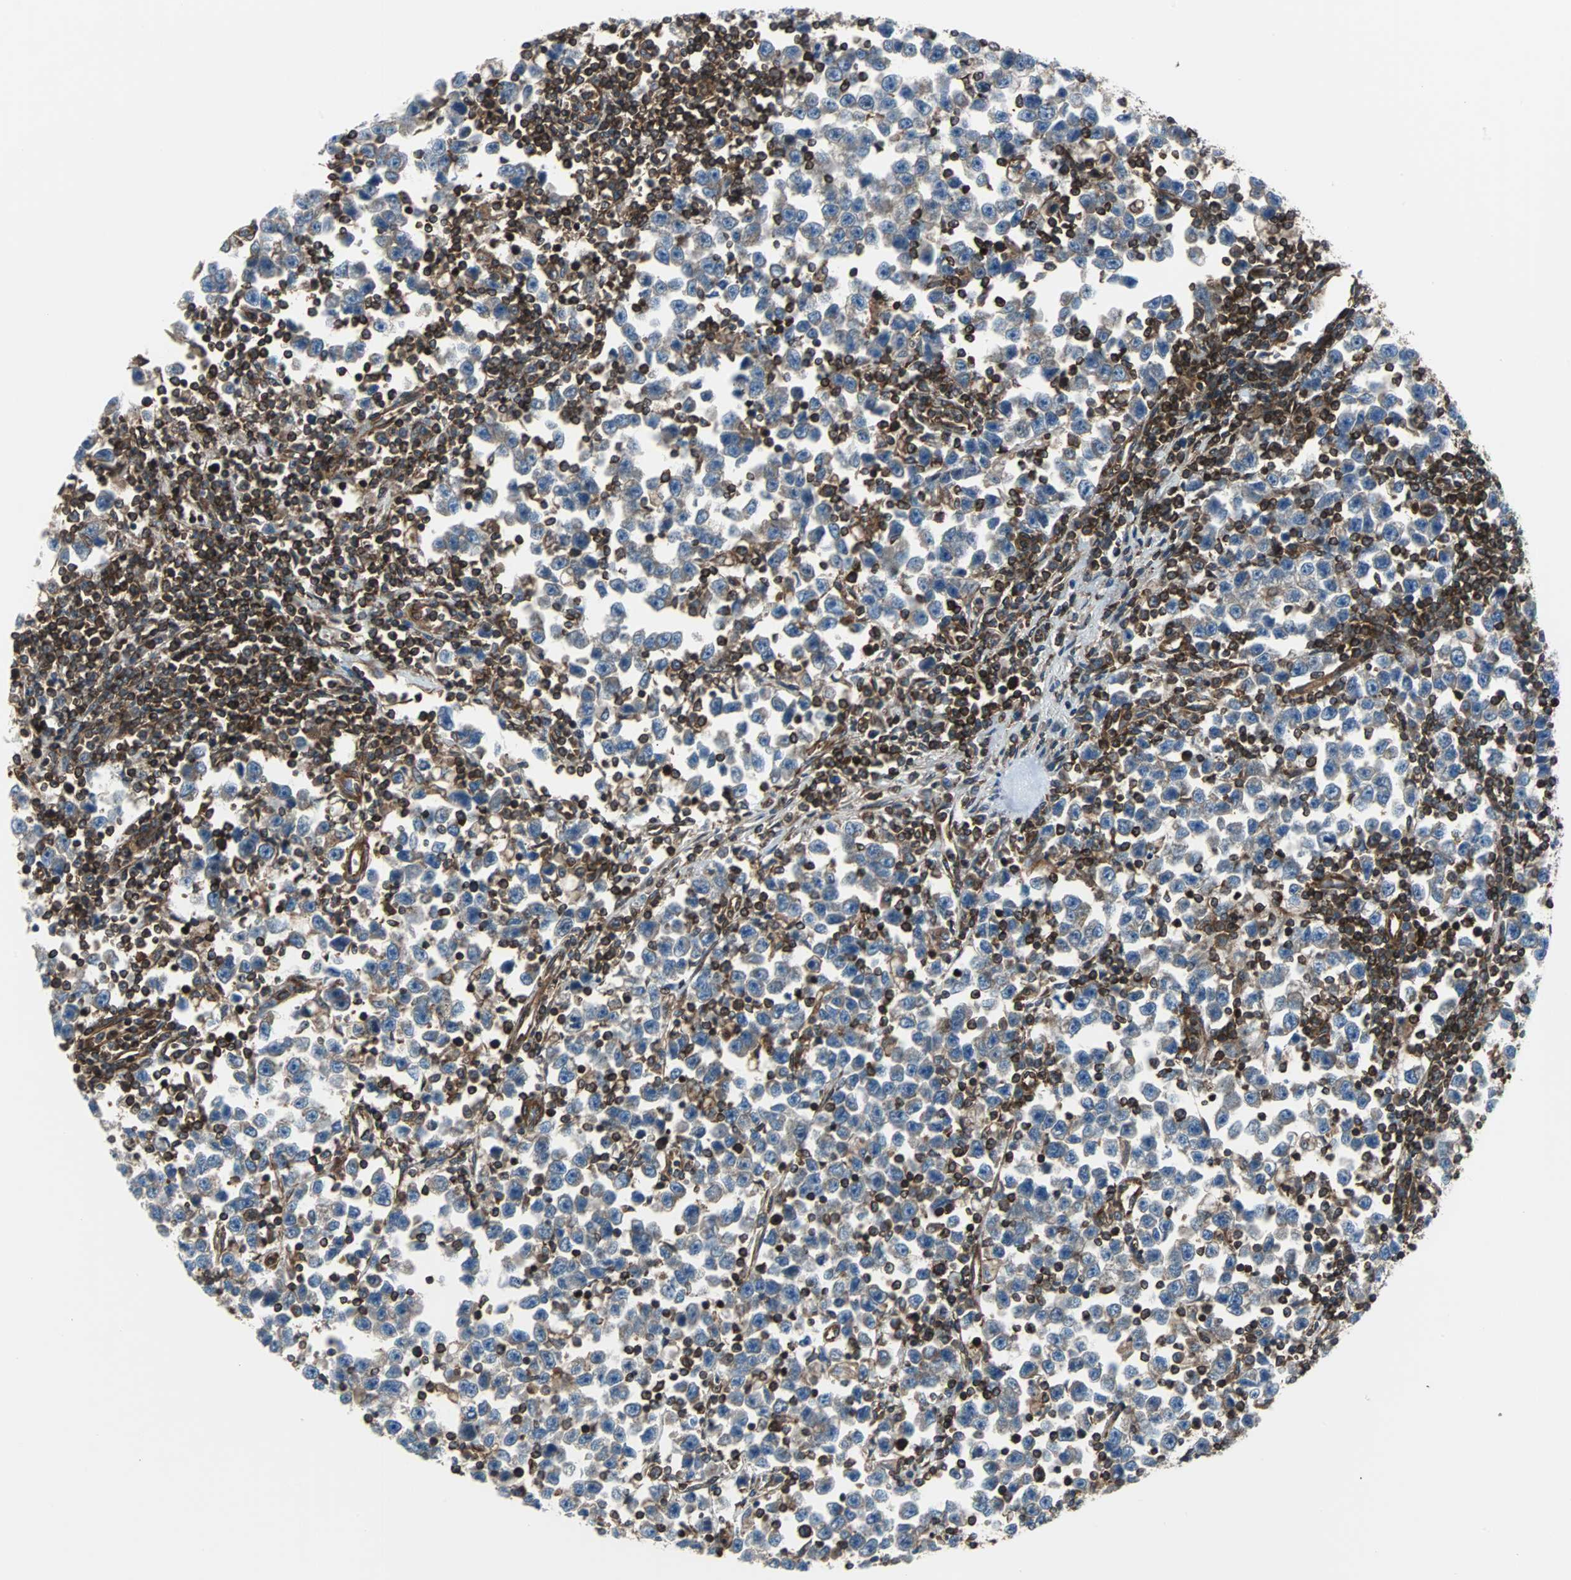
{"staining": {"intensity": "weak", "quantity": ">75%", "location": "cytoplasmic/membranous"}, "tissue": "testis cancer", "cell_type": "Tumor cells", "image_type": "cancer", "snomed": [{"axis": "morphology", "description": "Seminoma, NOS"}, {"axis": "topography", "description": "Testis"}], "caption": "This photomicrograph exhibits IHC staining of seminoma (testis), with low weak cytoplasmic/membranous expression in about >75% of tumor cells.", "gene": "RELA", "patient": {"sex": "male", "age": 43}}